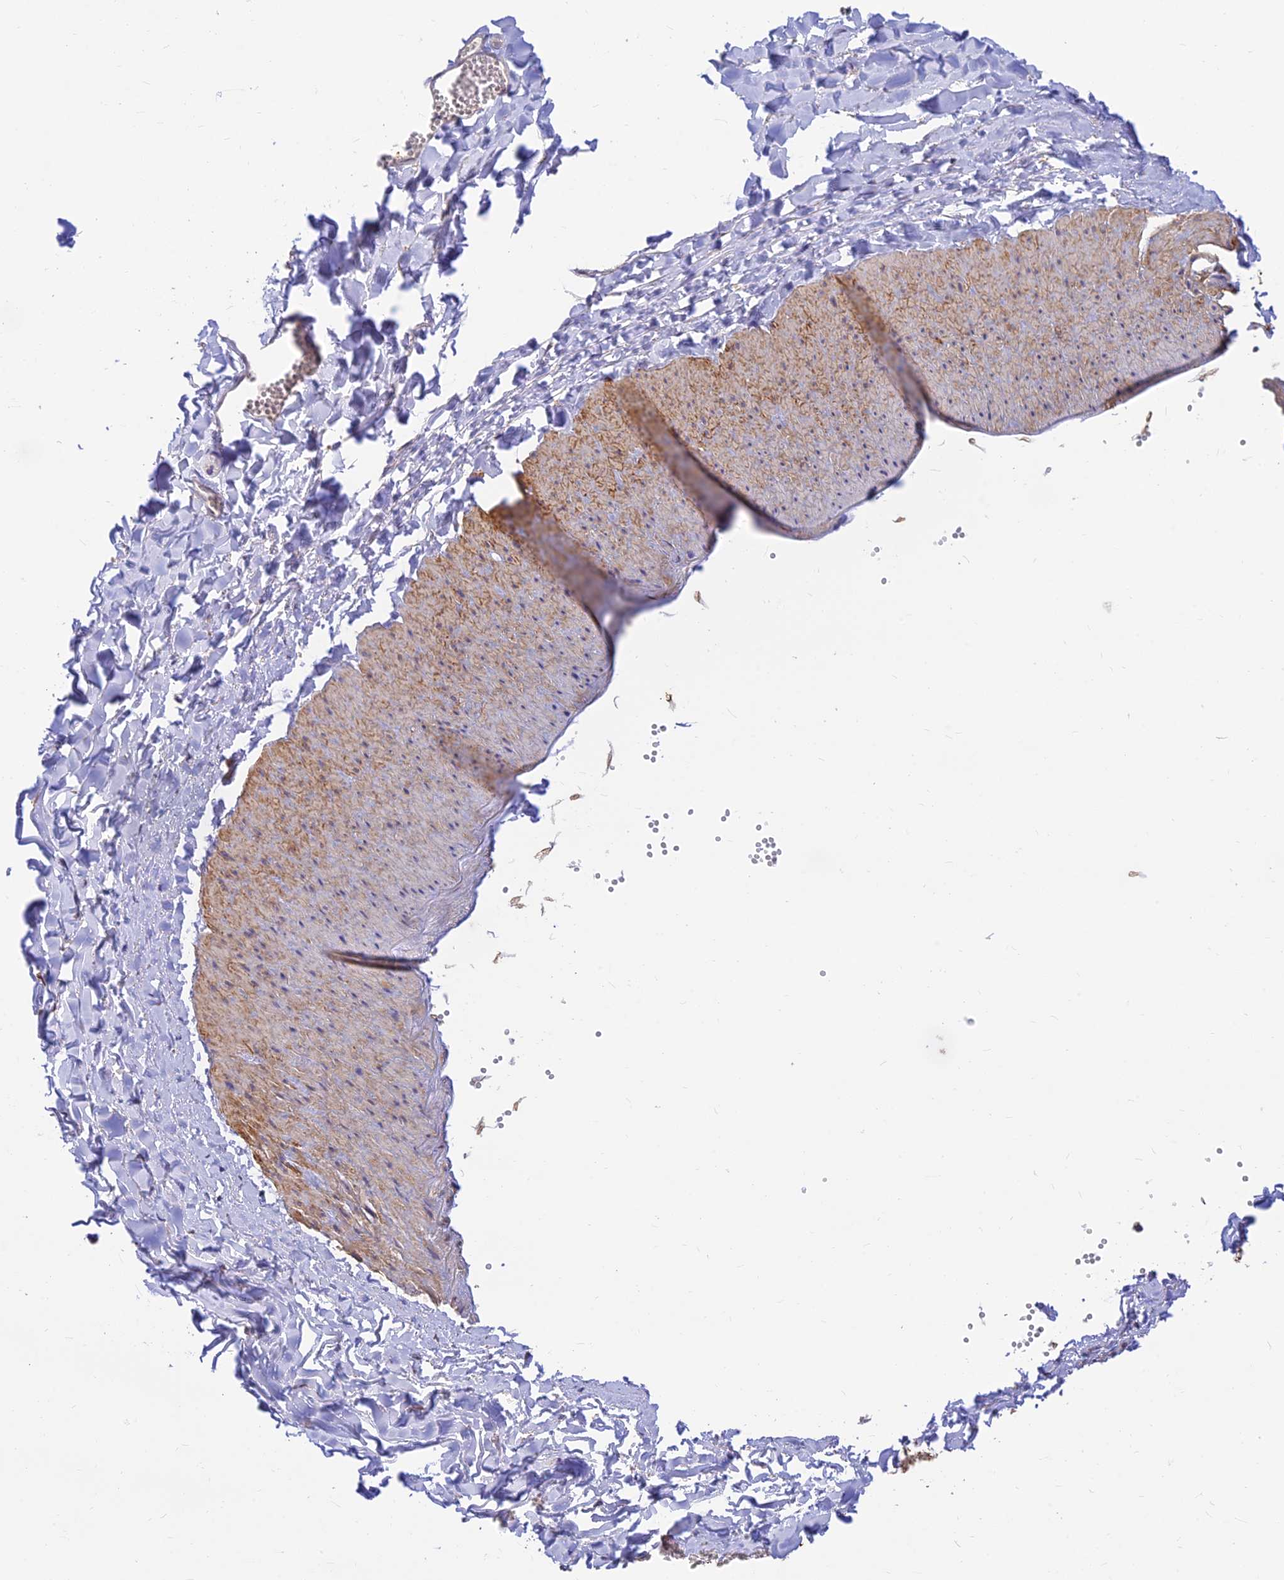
{"staining": {"intensity": "negative", "quantity": "none", "location": "none"}, "tissue": "adipose tissue", "cell_type": "Adipocytes", "image_type": "normal", "snomed": [{"axis": "morphology", "description": "Normal tissue, NOS"}, {"axis": "topography", "description": "Gallbladder"}, {"axis": "topography", "description": "Peripheral nerve tissue"}], "caption": "The IHC image has no significant expression in adipocytes of adipose tissue. Nuclei are stained in blue.", "gene": "ALDH1L2", "patient": {"sex": "male", "age": 38}}